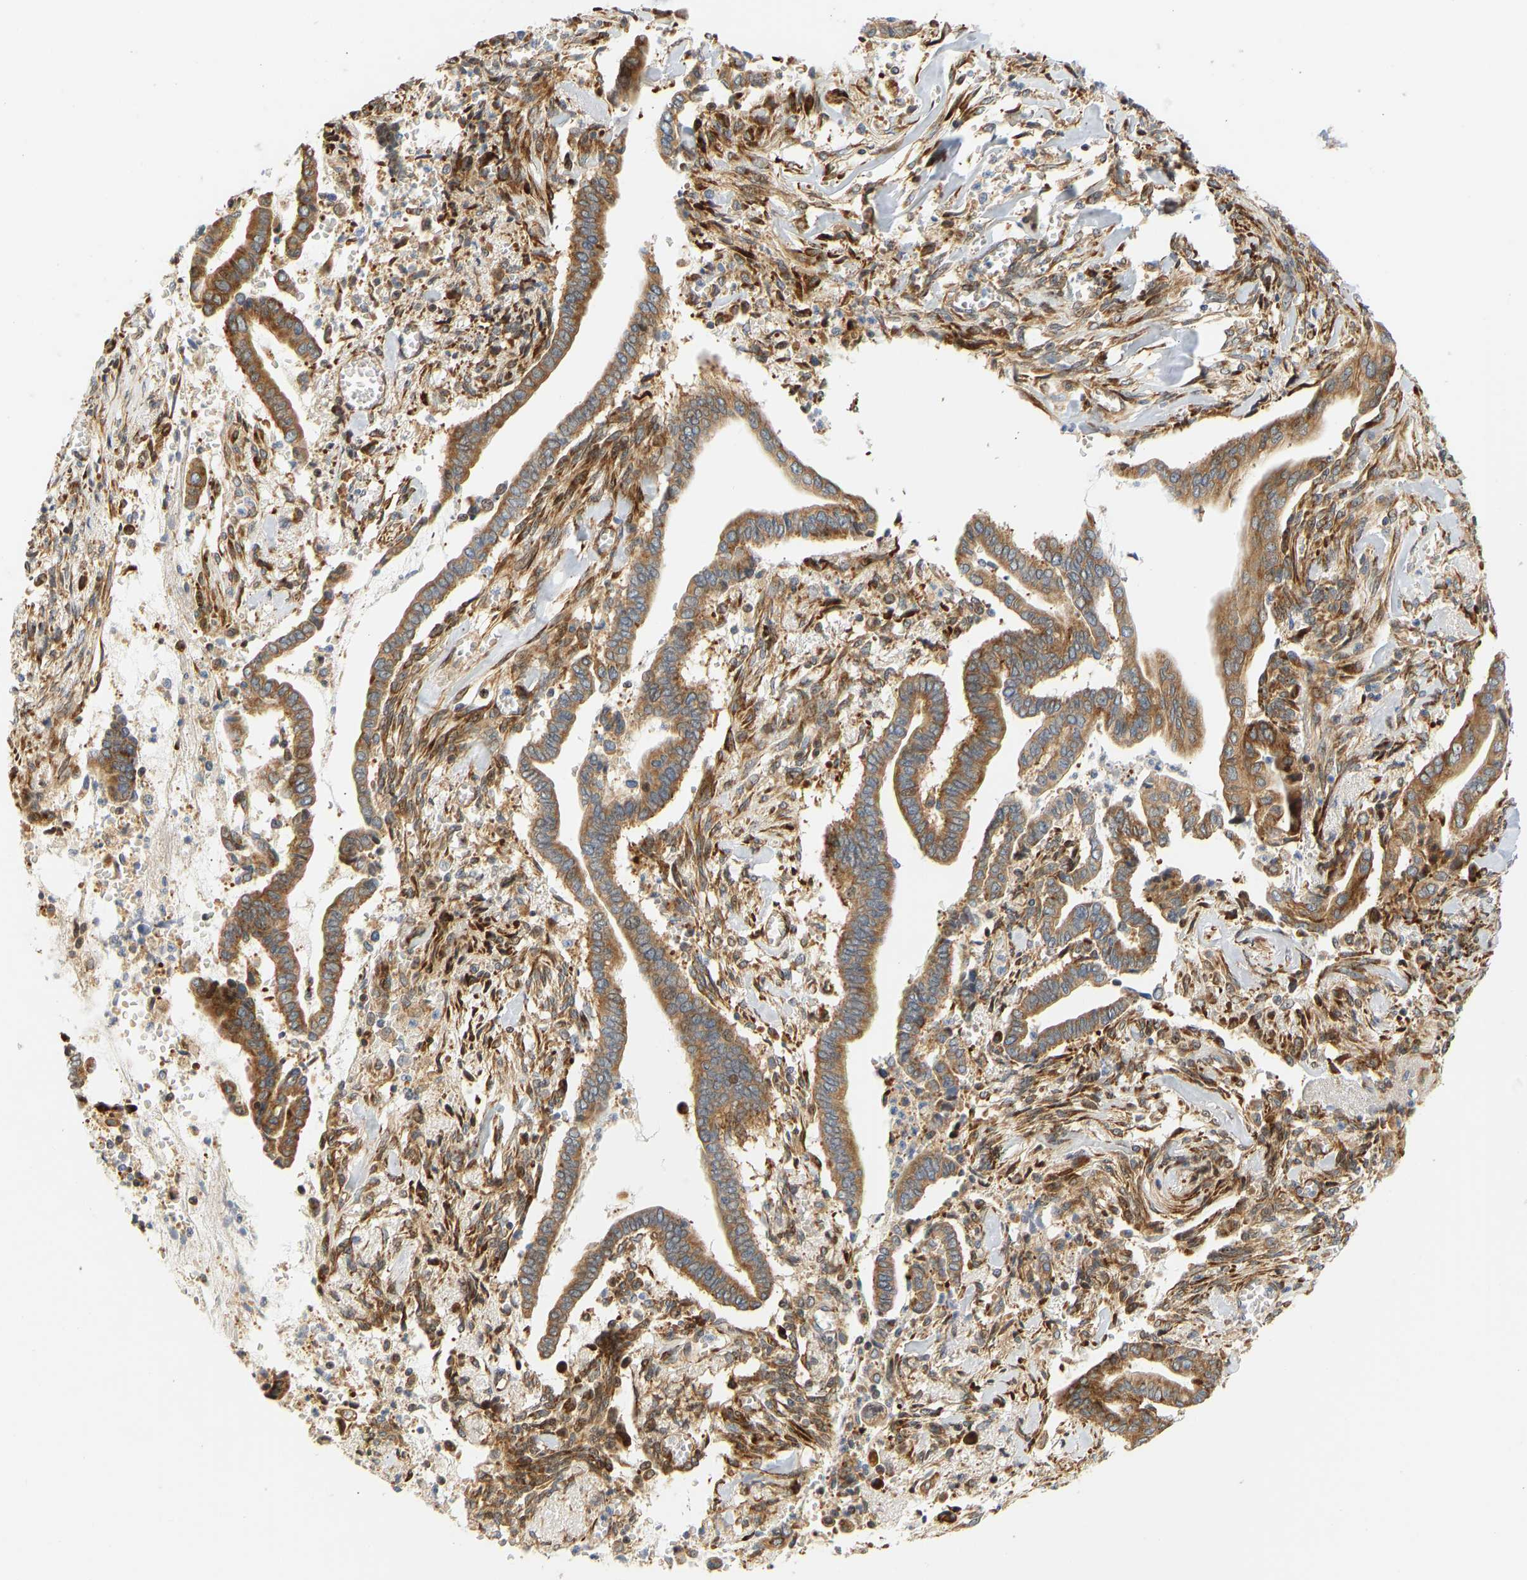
{"staining": {"intensity": "moderate", "quantity": ">75%", "location": "cytoplasmic/membranous"}, "tissue": "cervical cancer", "cell_type": "Tumor cells", "image_type": "cancer", "snomed": [{"axis": "morphology", "description": "Adenocarcinoma, NOS"}, {"axis": "topography", "description": "Cervix"}], "caption": "Adenocarcinoma (cervical) stained with a brown dye demonstrates moderate cytoplasmic/membranous positive staining in approximately >75% of tumor cells.", "gene": "RPS14", "patient": {"sex": "female", "age": 44}}